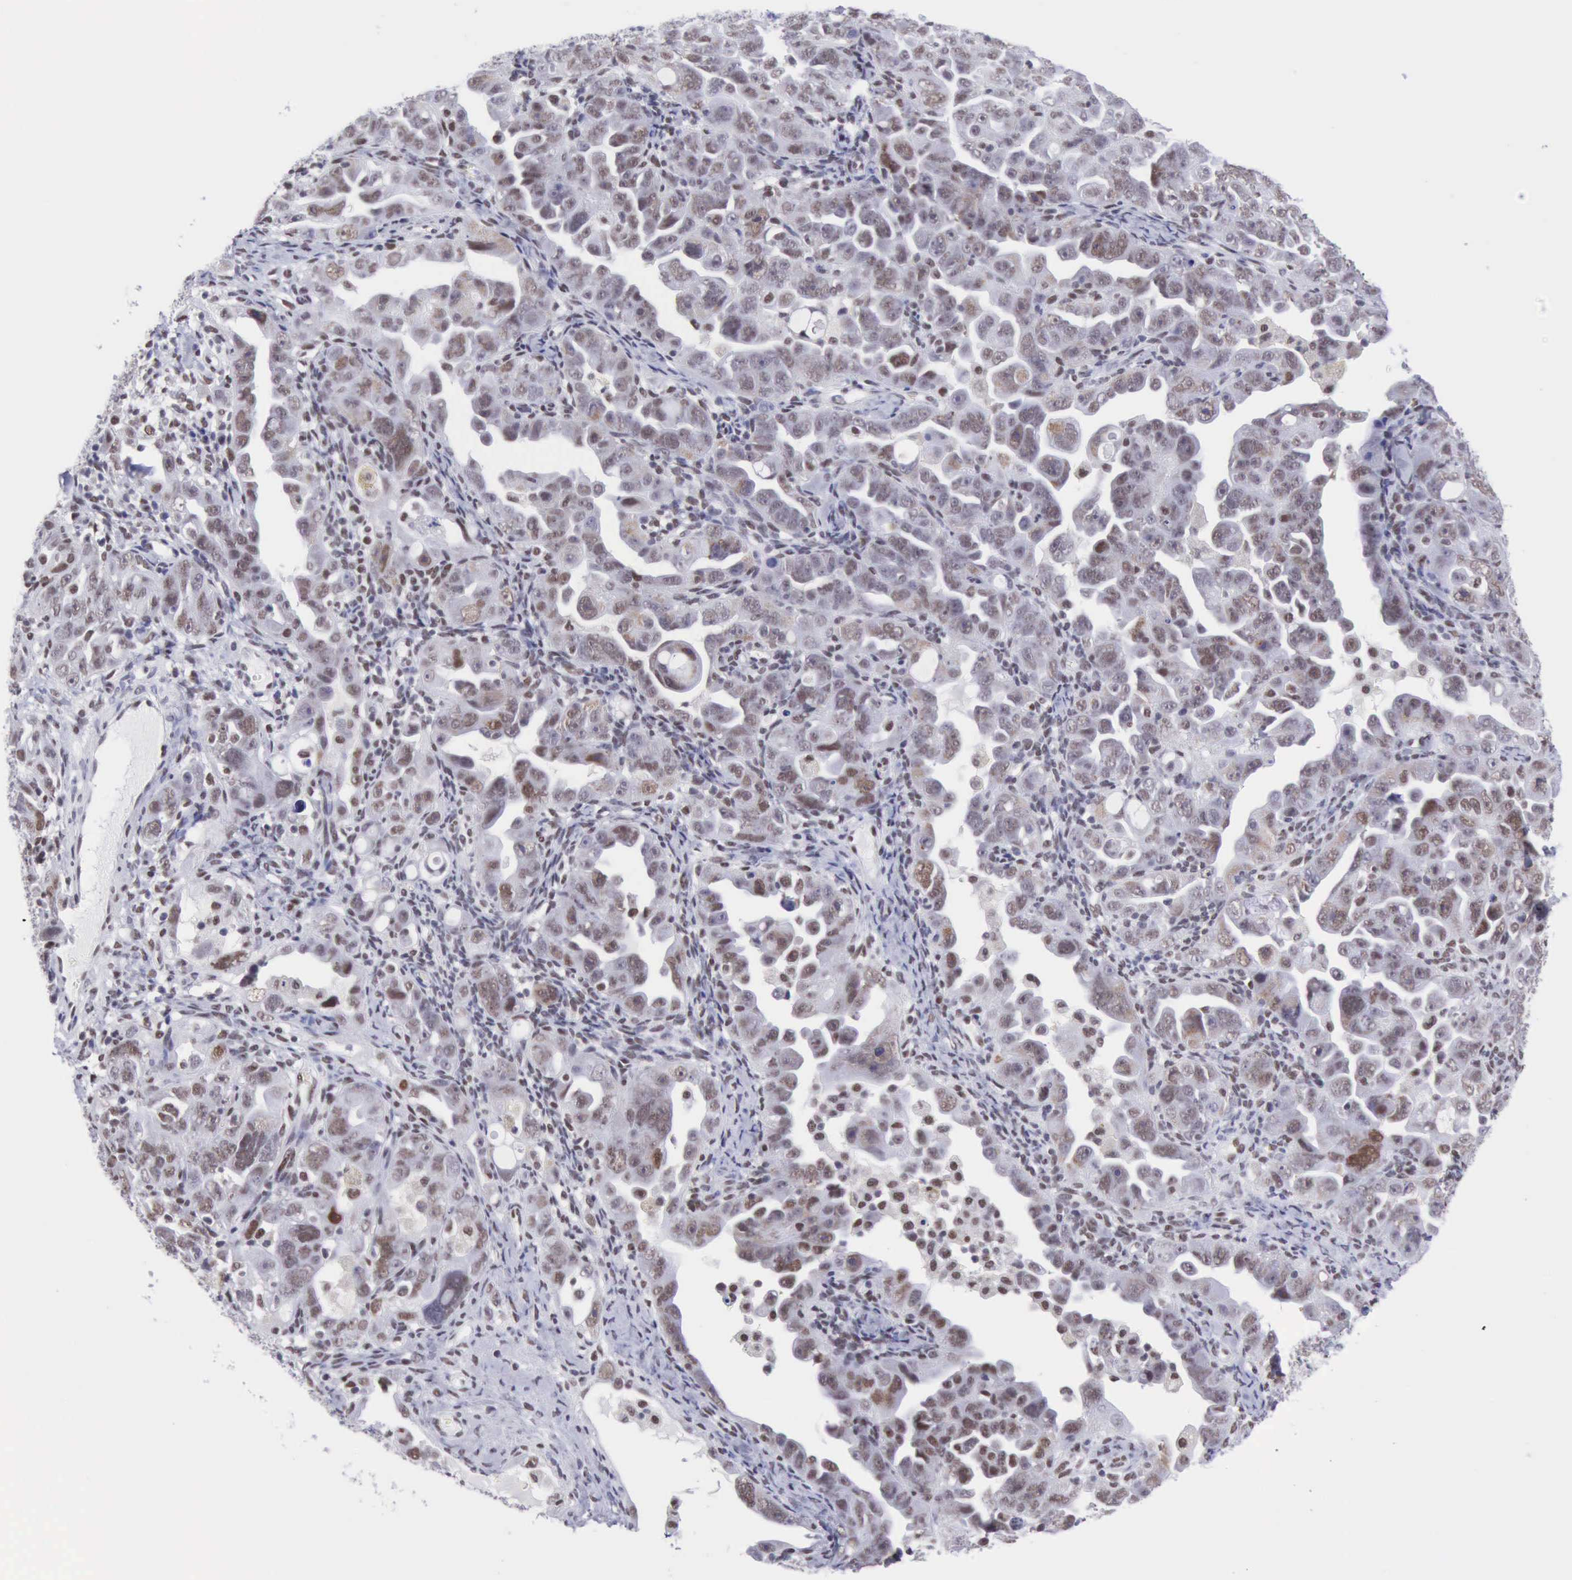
{"staining": {"intensity": "moderate", "quantity": ">75%", "location": "nuclear"}, "tissue": "ovarian cancer", "cell_type": "Tumor cells", "image_type": "cancer", "snomed": [{"axis": "morphology", "description": "Cystadenocarcinoma, serous, NOS"}, {"axis": "topography", "description": "Ovary"}], "caption": "Immunohistochemistry (IHC) micrograph of neoplastic tissue: serous cystadenocarcinoma (ovarian) stained using immunohistochemistry (IHC) reveals medium levels of moderate protein expression localized specifically in the nuclear of tumor cells, appearing as a nuclear brown color.", "gene": "ERCC4", "patient": {"sex": "female", "age": 66}}